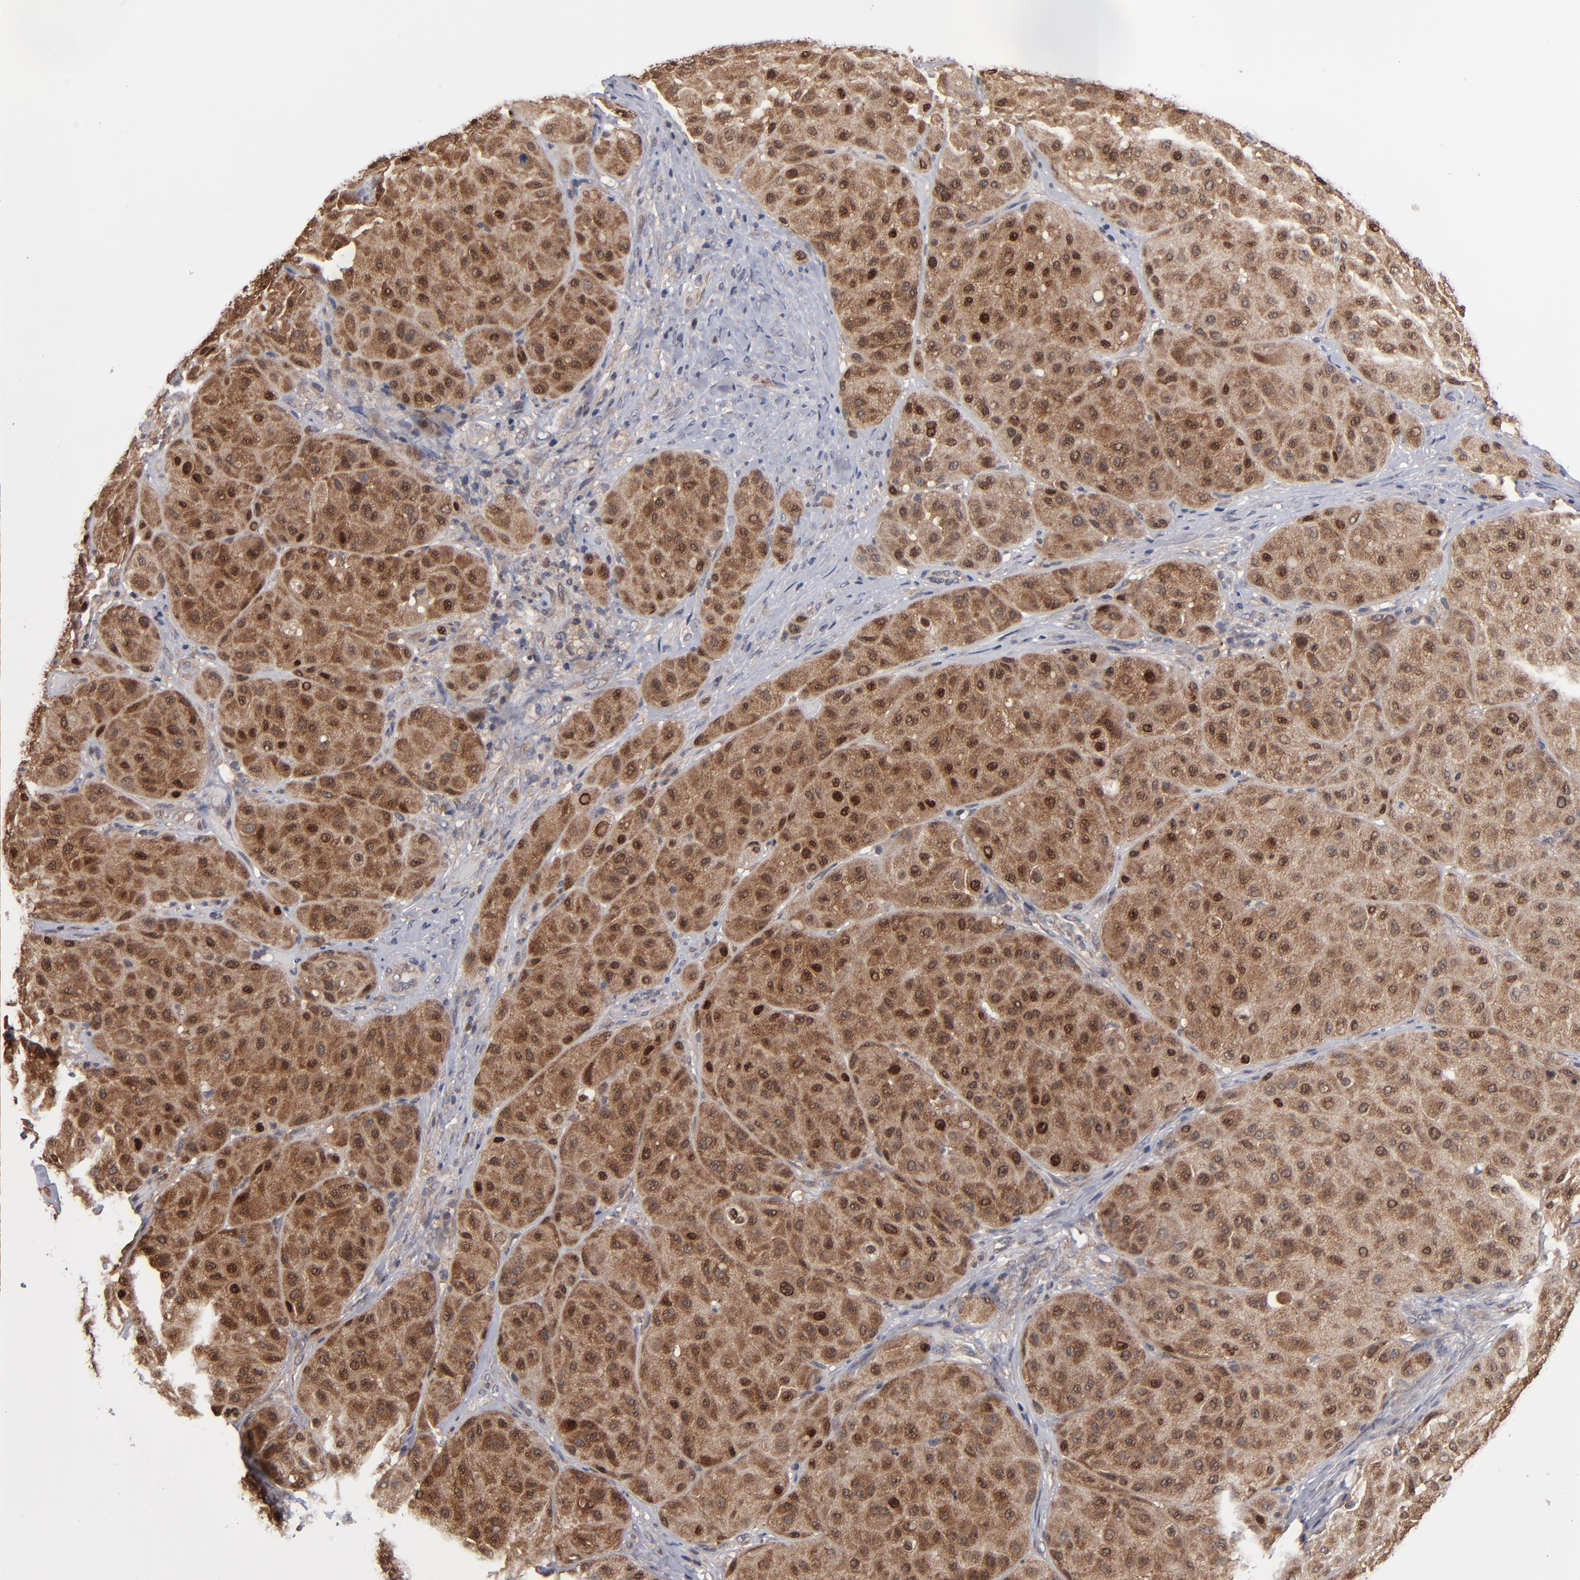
{"staining": {"intensity": "strong", "quantity": ">75%", "location": "cytoplasmic/membranous"}, "tissue": "melanoma", "cell_type": "Tumor cells", "image_type": "cancer", "snomed": [{"axis": "morphology", "description": "Normal tissue, NOS"}, {"axis": "morphology", "description": "Malignant melanoma, Metastatic site"}, {"axis": "topography", "description": "Skin"}], "caption": "The image exhibits a brown stain indicating the presence of a protein in the cytoplasmic/membranous of tumor cells in melanoma.", "gene": "ALG13", "patient": {"sex": "male", "age": 41}}